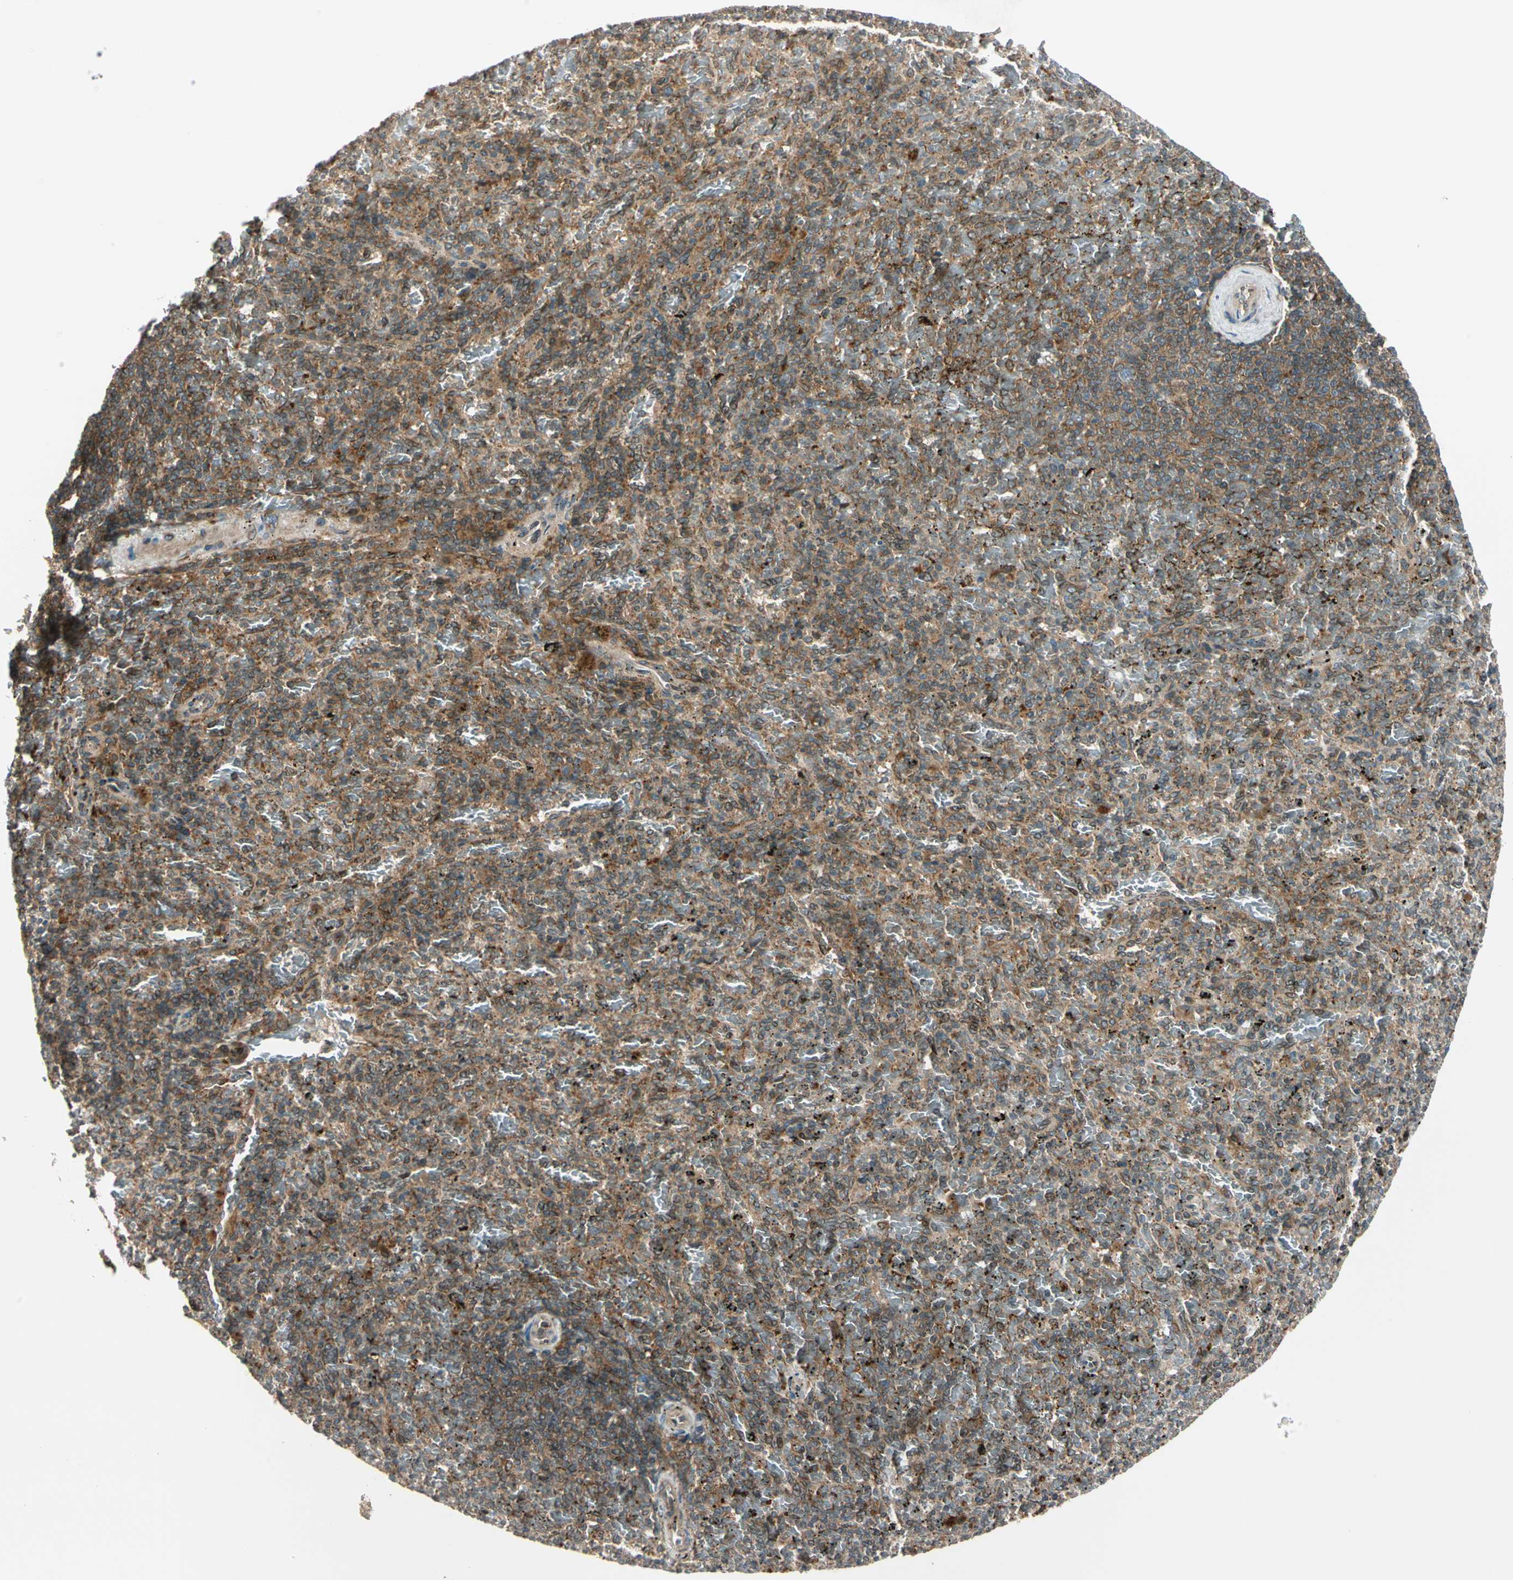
{"staining": {"intensity": "moderate", "quantity": "<25%", "location": "cytoplasmic/membranous"}, "tissue": "spleen", "cell_type": "Cells in red pulp", "image_type": "normal", "snomed": [{"axis": "morphology", "description": "Normal tissue, NOS"}, {"axis": "topography", "description": "Spleen"}], "caption": "The photomicrograph shows a brown stain indicating the presence of a protein in the cytoplasmic/membranous of cells in red pulp in spleen. The staining was performed using DAB (3,3'-diaminobenzidine), with brown indicating positive protein expression. Nuclei are stained blue with hematoxylin.", "gene": "TRIO", "patient": {"sex": "female", "age": 43}}